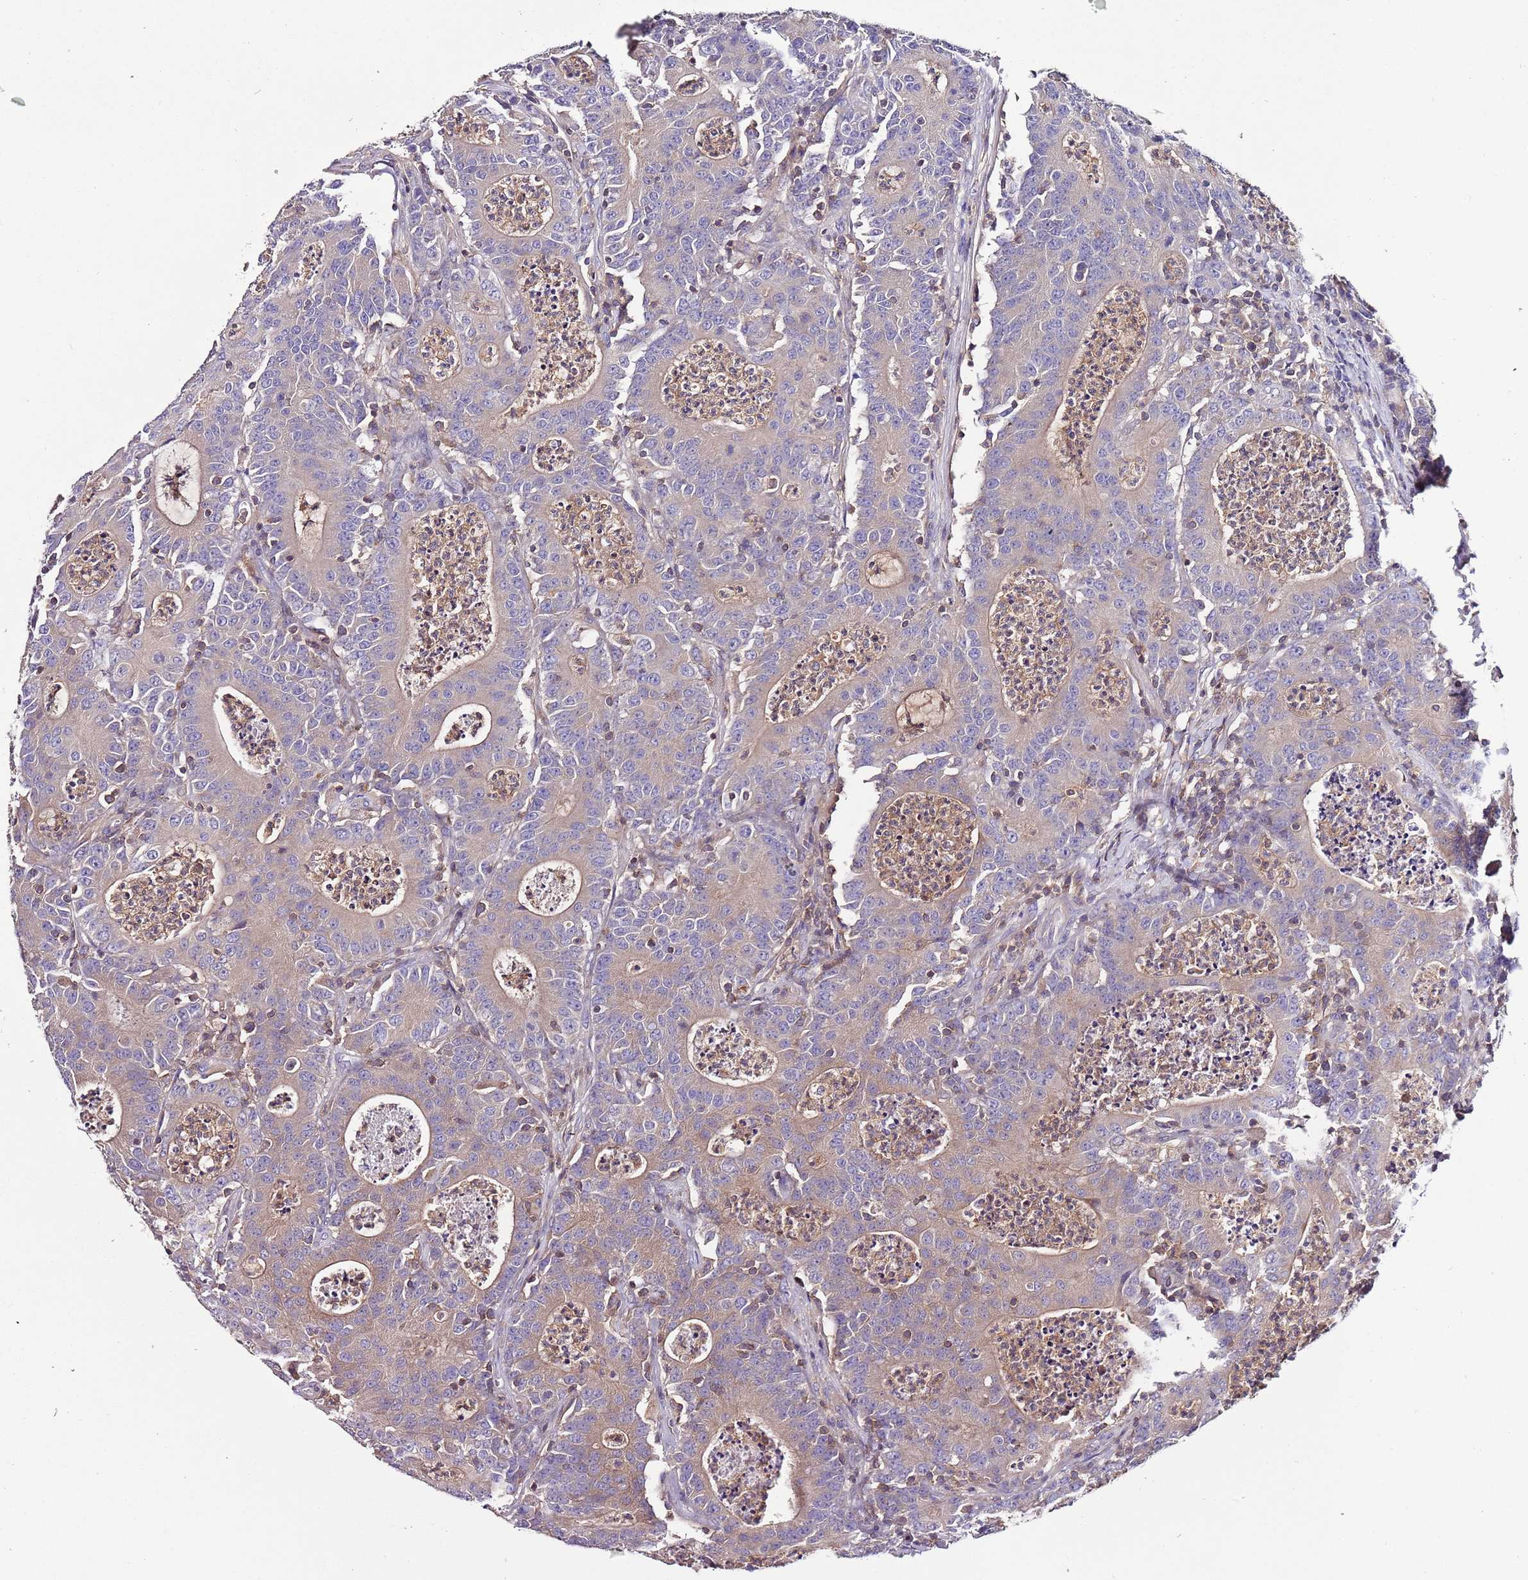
{"staining": {"intensity": "weak", "quantity": "<25%", "location": "cytoplasmic/membranous"}, "tissue": "colorectal cancer", "cell_type": "Tumor cells", "image_type": "cancer", "snomed": [{"axis": "morphology", "description": "Adenocarcinoma, NOS"}, {"axis": "topography", "description": "Colon"}], "caption": "Colorectal adenocarcinoma was stained to show a protein in brown. There is no significant staining in tumor cells.", "gene": "IGIP", "patient": {"sex": "male", "age": 83}}